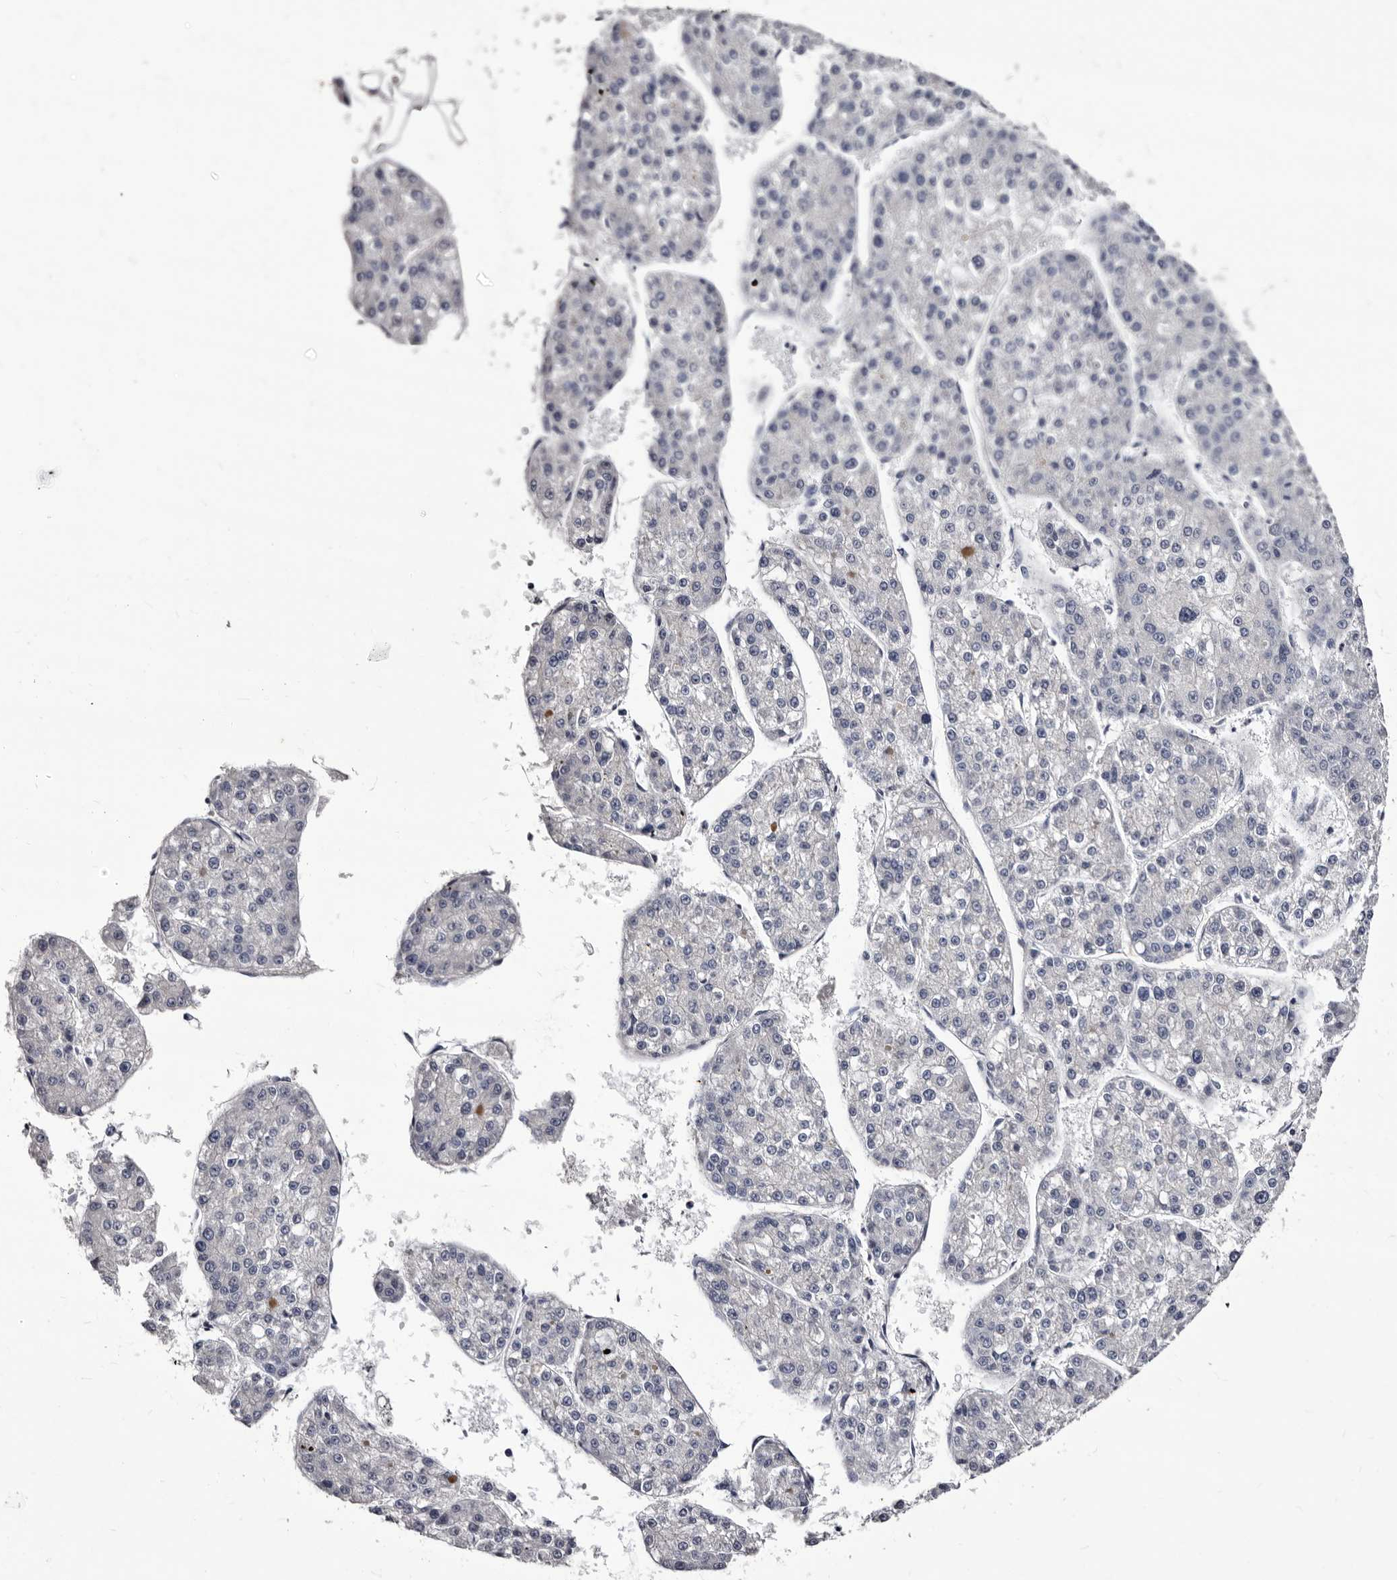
{"staining": {"intensity": "negative", "quantity": "none", "location": "none"}, "tissue": "liver cancer", "cell_type": "Tumor cells", "image_type": "cancer", "snomed": [{"axis": "morphology", "description": "Carcinoma, Hepatocellular, NOS"}, {"axis": "topography", "description": "Liver"}], "caption": "This is a histopathology image of immunohistochemistry staining of hepatocellular carcinoma (liver), which shows no expression in tumor cells.", "gene": "AUNIP", "patient": {"sex": "female", "age": 73}}